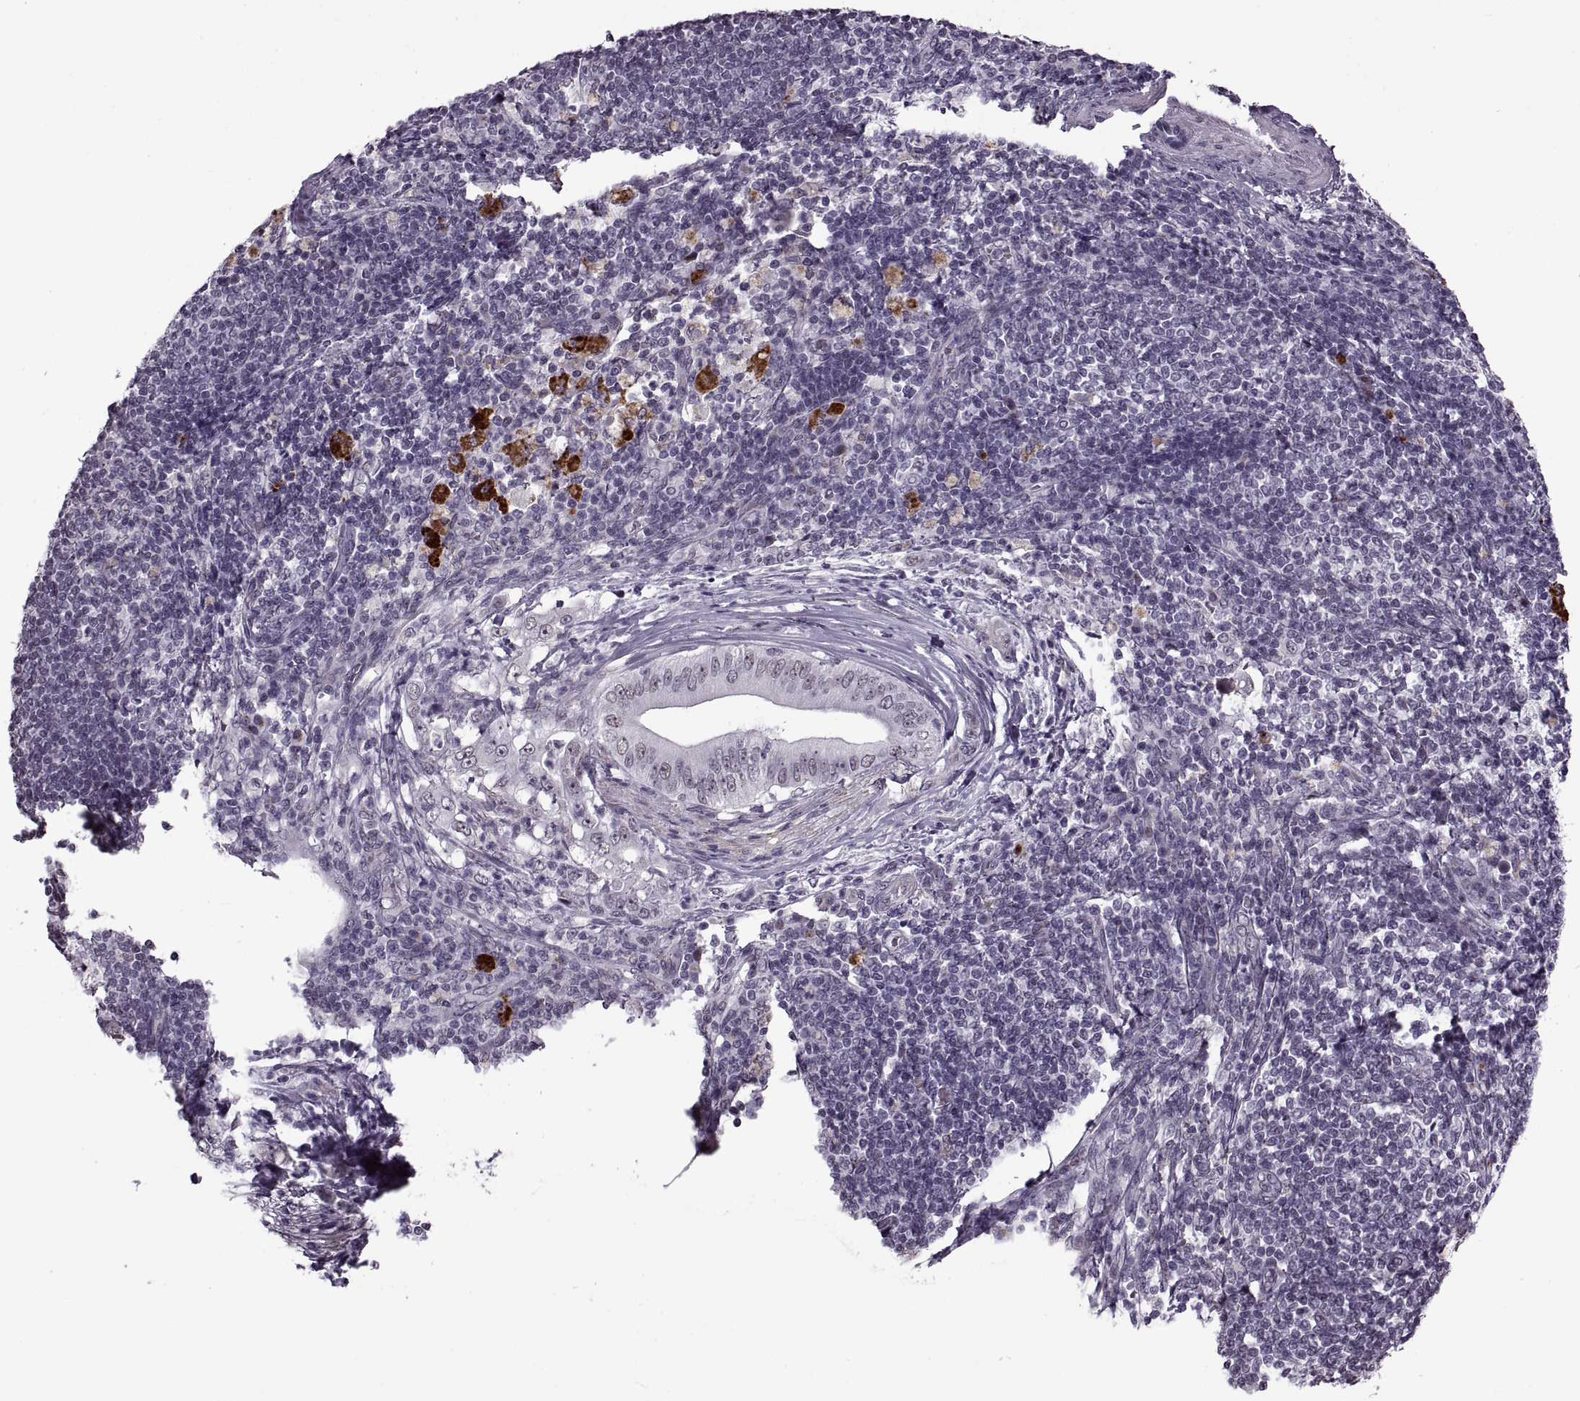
{"staining": {"intensity": "negative", "quantity": "none", "location": "none"}, "tissue": "pancreatic cancer", "cell_type": "Tumor cells", "image_type": "cancer", "snomed": [{"axis": "morphology", "description": "Adenocarcinoma, NOS"}, {"axis": "topography", "description": "Pancreas"}], "caption": "This photomicrograph is of adenocarcinoma (pancreatic) stained with IHC to label a protein in brown with the nuclei are counter-stained blue. There is no staining in tumor cells.", "gene": "PRSS37", "patient": {"sex": "male", "age": 71}}